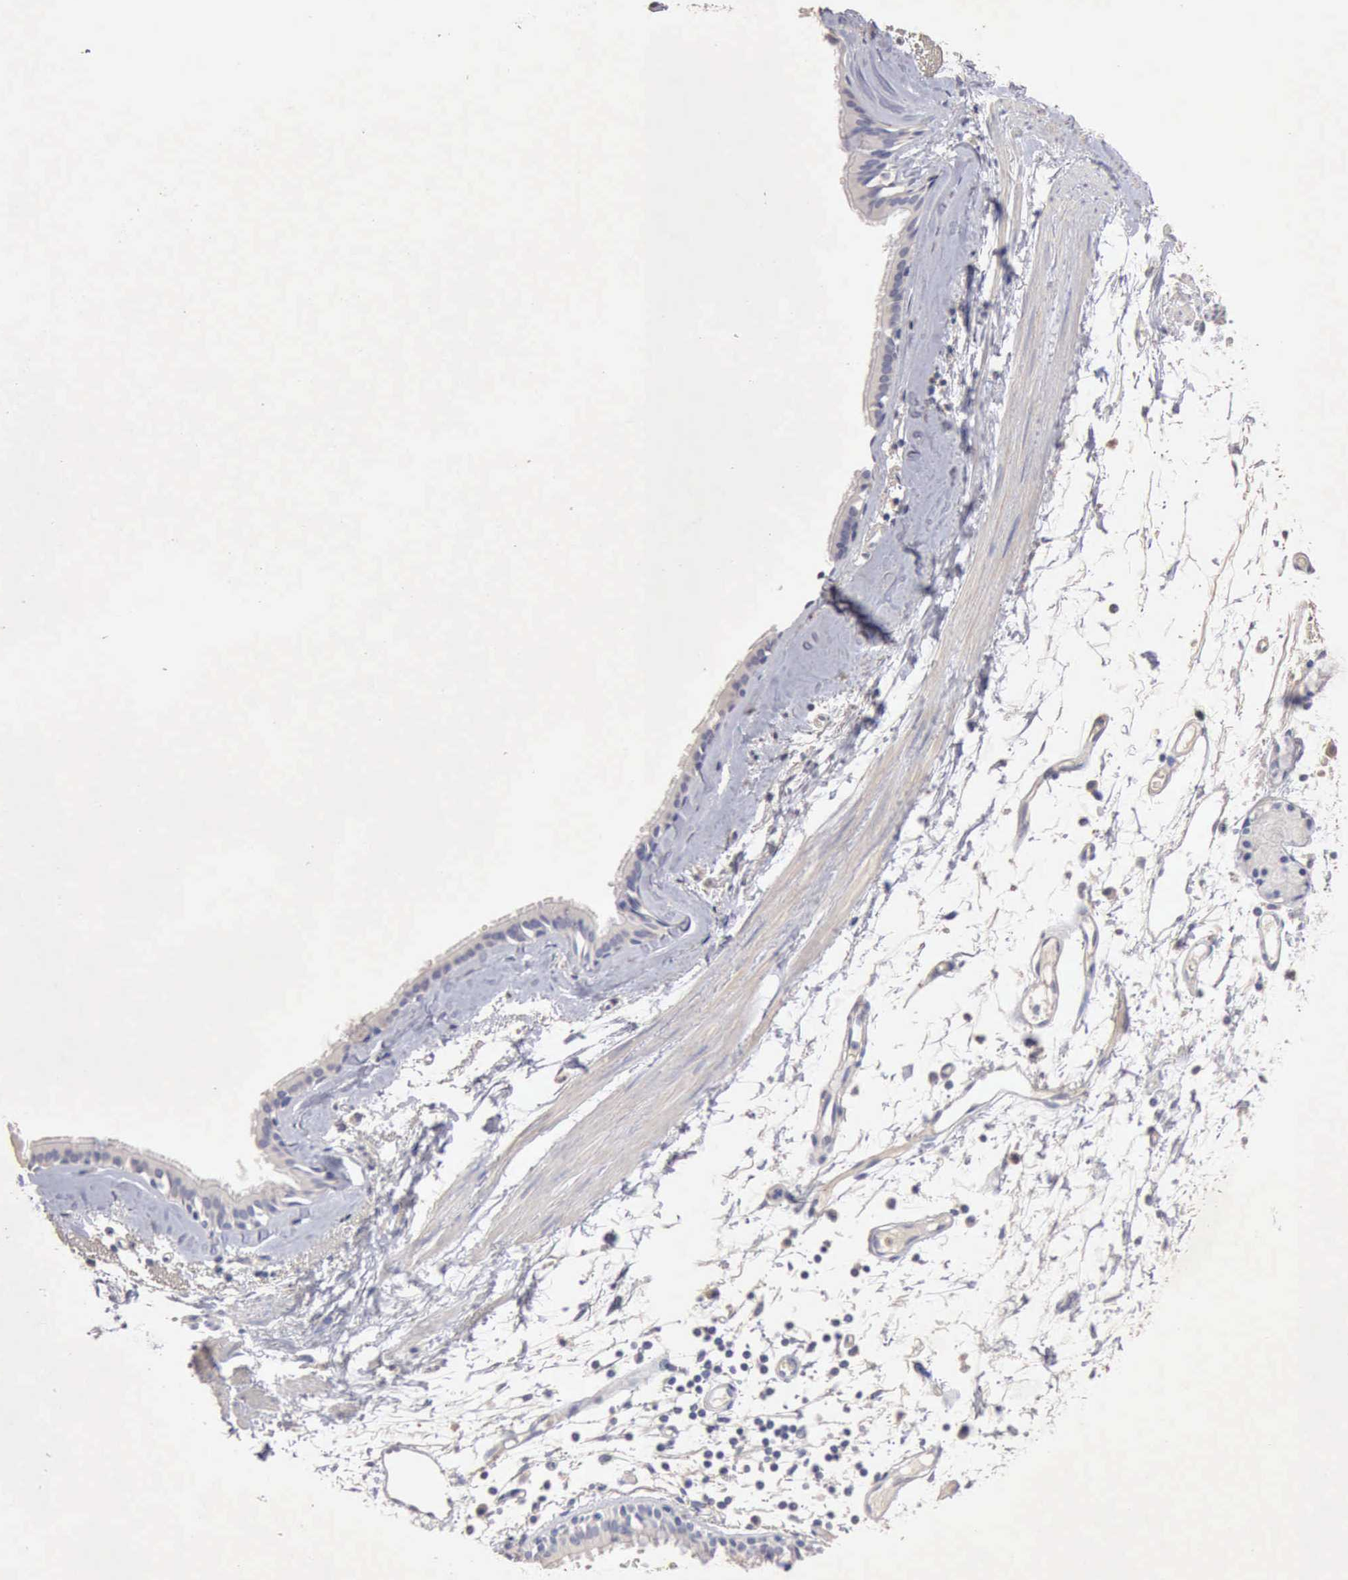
{"staining": {"intensity": "negative", "quantity": "none", "location": "none"}, "tissue": "bronchus", "cell_type": "Respiratory epithelial cells", "image_type": "normal", "snomed": [{"axis": "morphology", "description": "Normal tissue, NOS"}, {"axis": "topography", "description": "Bronchus"}, {"axis": "topography", "description": "Lung"}], "caption": "Human bronchus stained for a protein using immunohistochemistry demonstrates no expression in respiratory epithelial cells.", "gene": "KRT6B", "patient": {"sex": "female", "age": 56}}